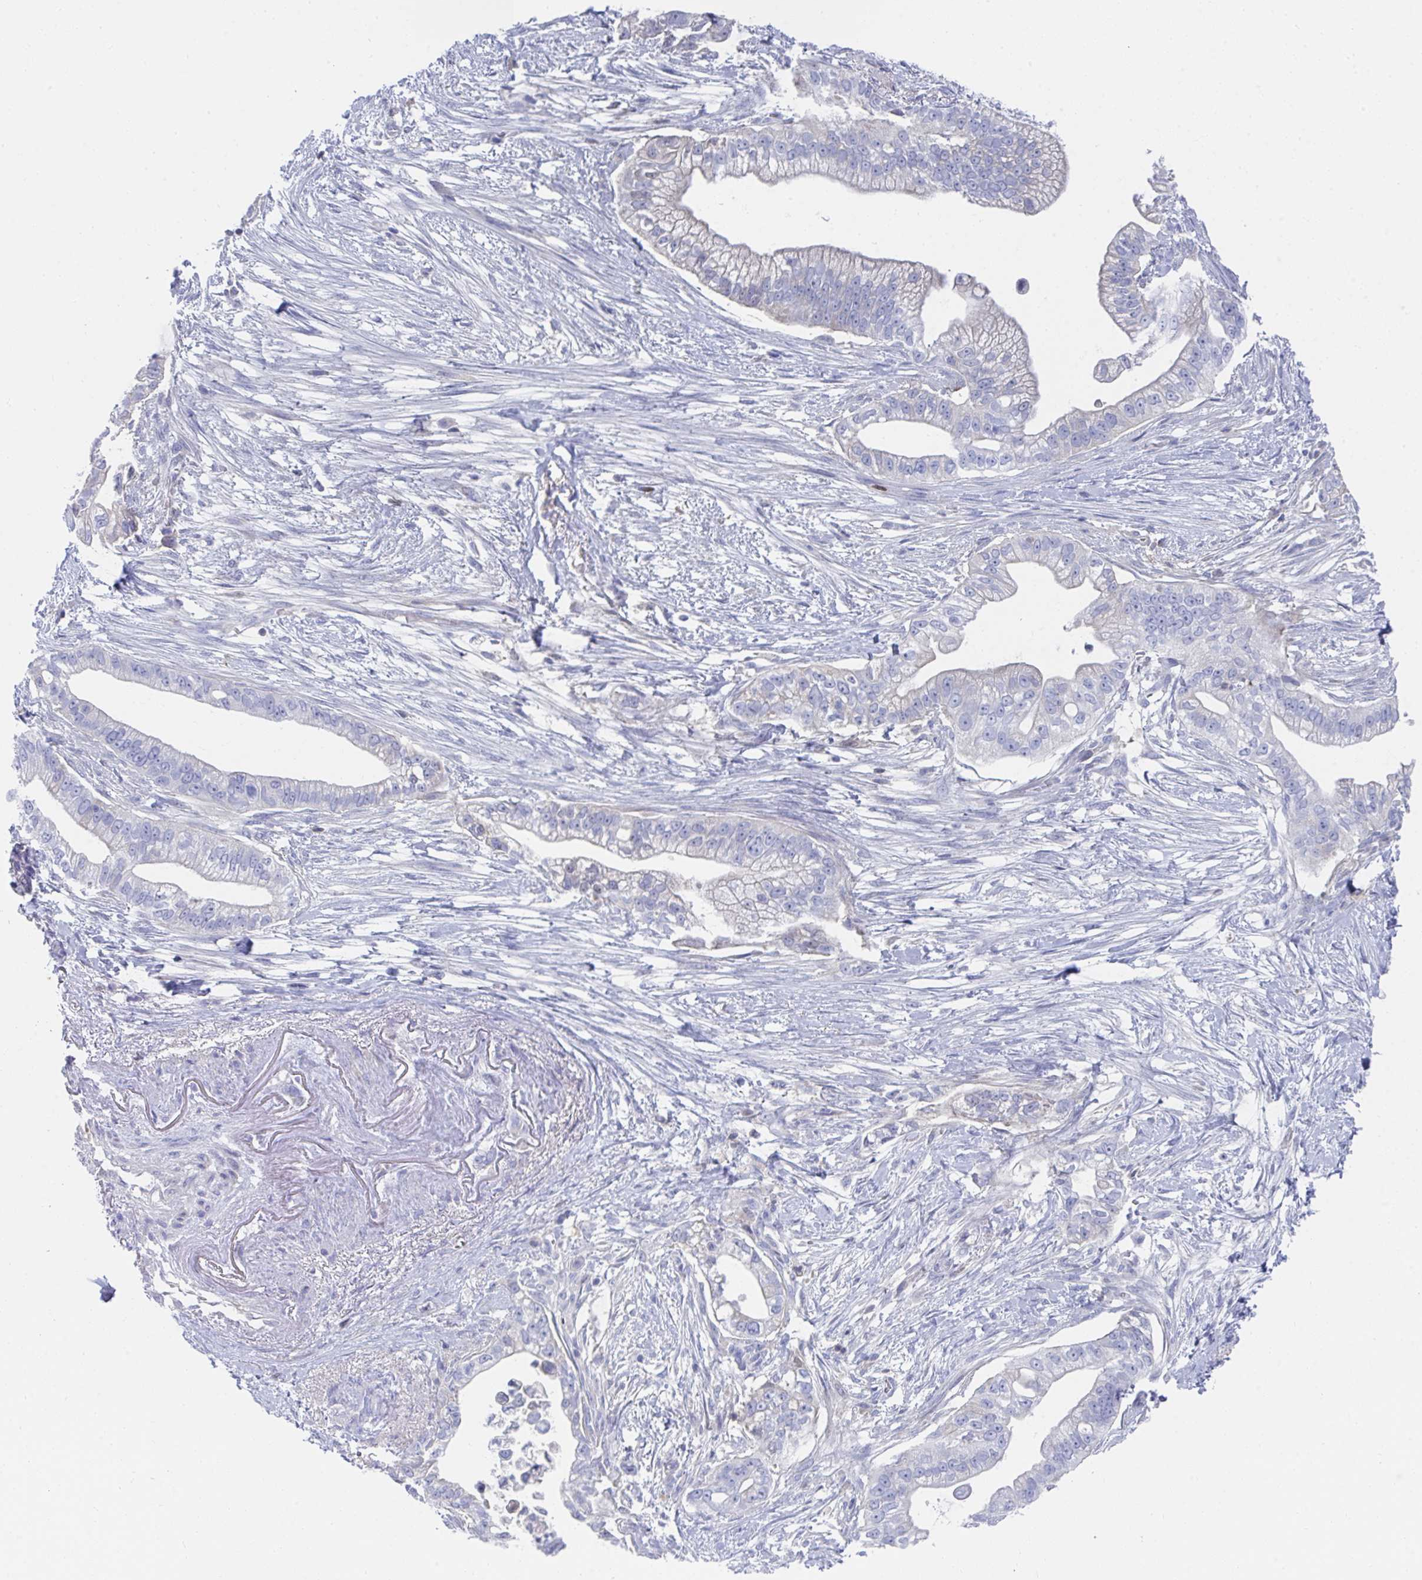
{"staining": {"intensity": "negative", "quantity": "none", "location": "none"}, "tissue": "pancreatic cancer", "cell_type": "Tumor cells", "image_type": "cancer", "snomed": [{"axis": "morphology", "description": "Adenocarcinoma, NOS"}, {"axis": "topography", "description": "Pancreas"}], "caption": "High power microscopy photomicrograph of an immunohistochemistry histopathology image of pancreatic cancer (adenocarcinoma), revealing no significant staining in tumor cells. (DAB IHC visualized using brightfield microscopy, high magnification).", "gene": "TNFAIP6", "patient": {"sex": "male", "age": 70}}